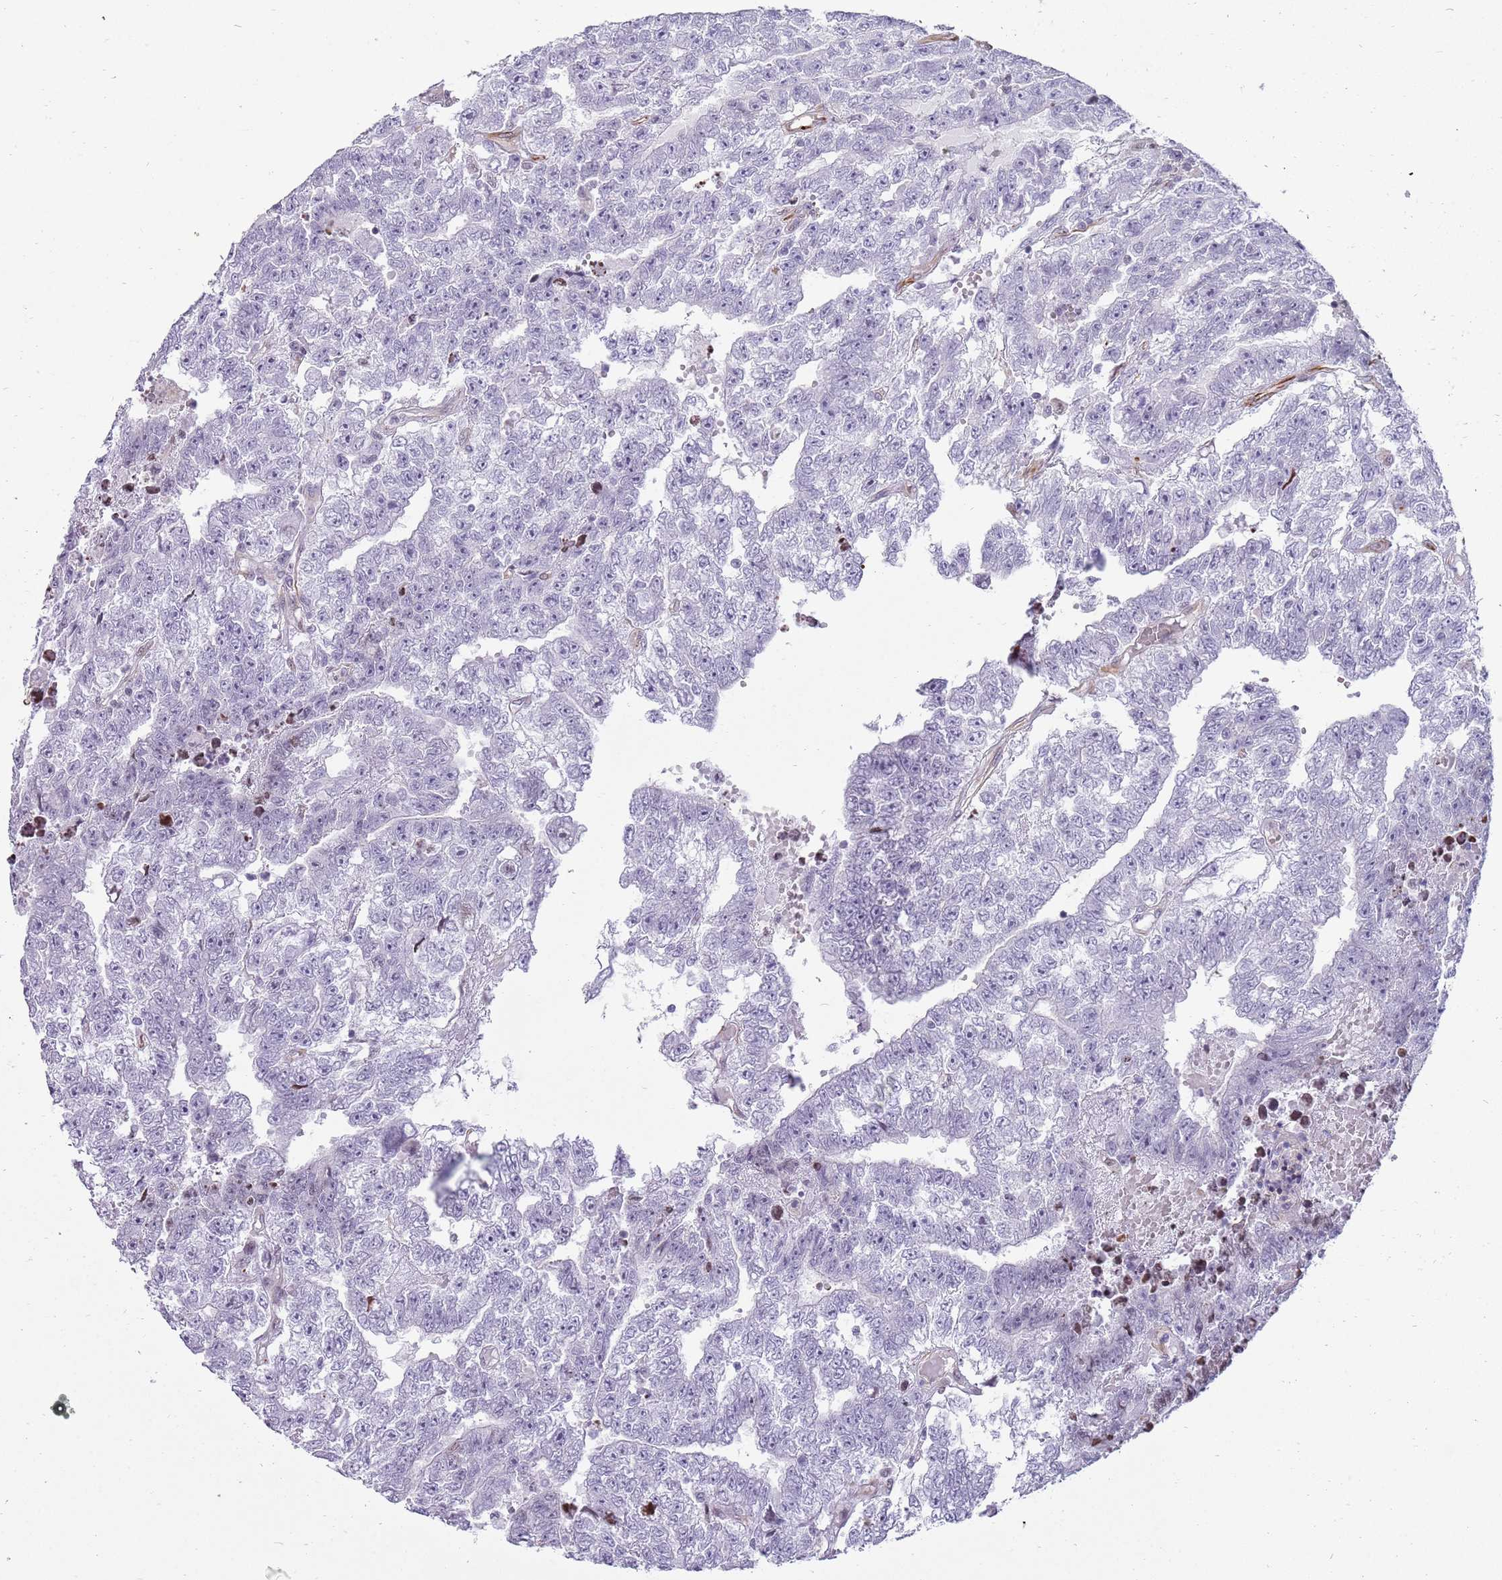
{"staining": {"intensity": "negative", "quantity": "none", "location": "none"}, "tissue": "testis cancer", "cell_type": "Tumor cells", "image_type": "cancer", "snomed": [{"axis": "morphology", "description": "Carcinoma, Embryonal, NOS"}, {"axis": "topography", "description": "Testis"}], "caption": "There is no significant positivity in tumor cells of testis cancer (embryonal carcinoma). (Brightfield microscopy of DAB (3,3'-diaminobenzidine) immunohistochemistry (IHC) at high magnification).", "gene": "NBPF3", "patient": {"sex": "male", "age": 25}}